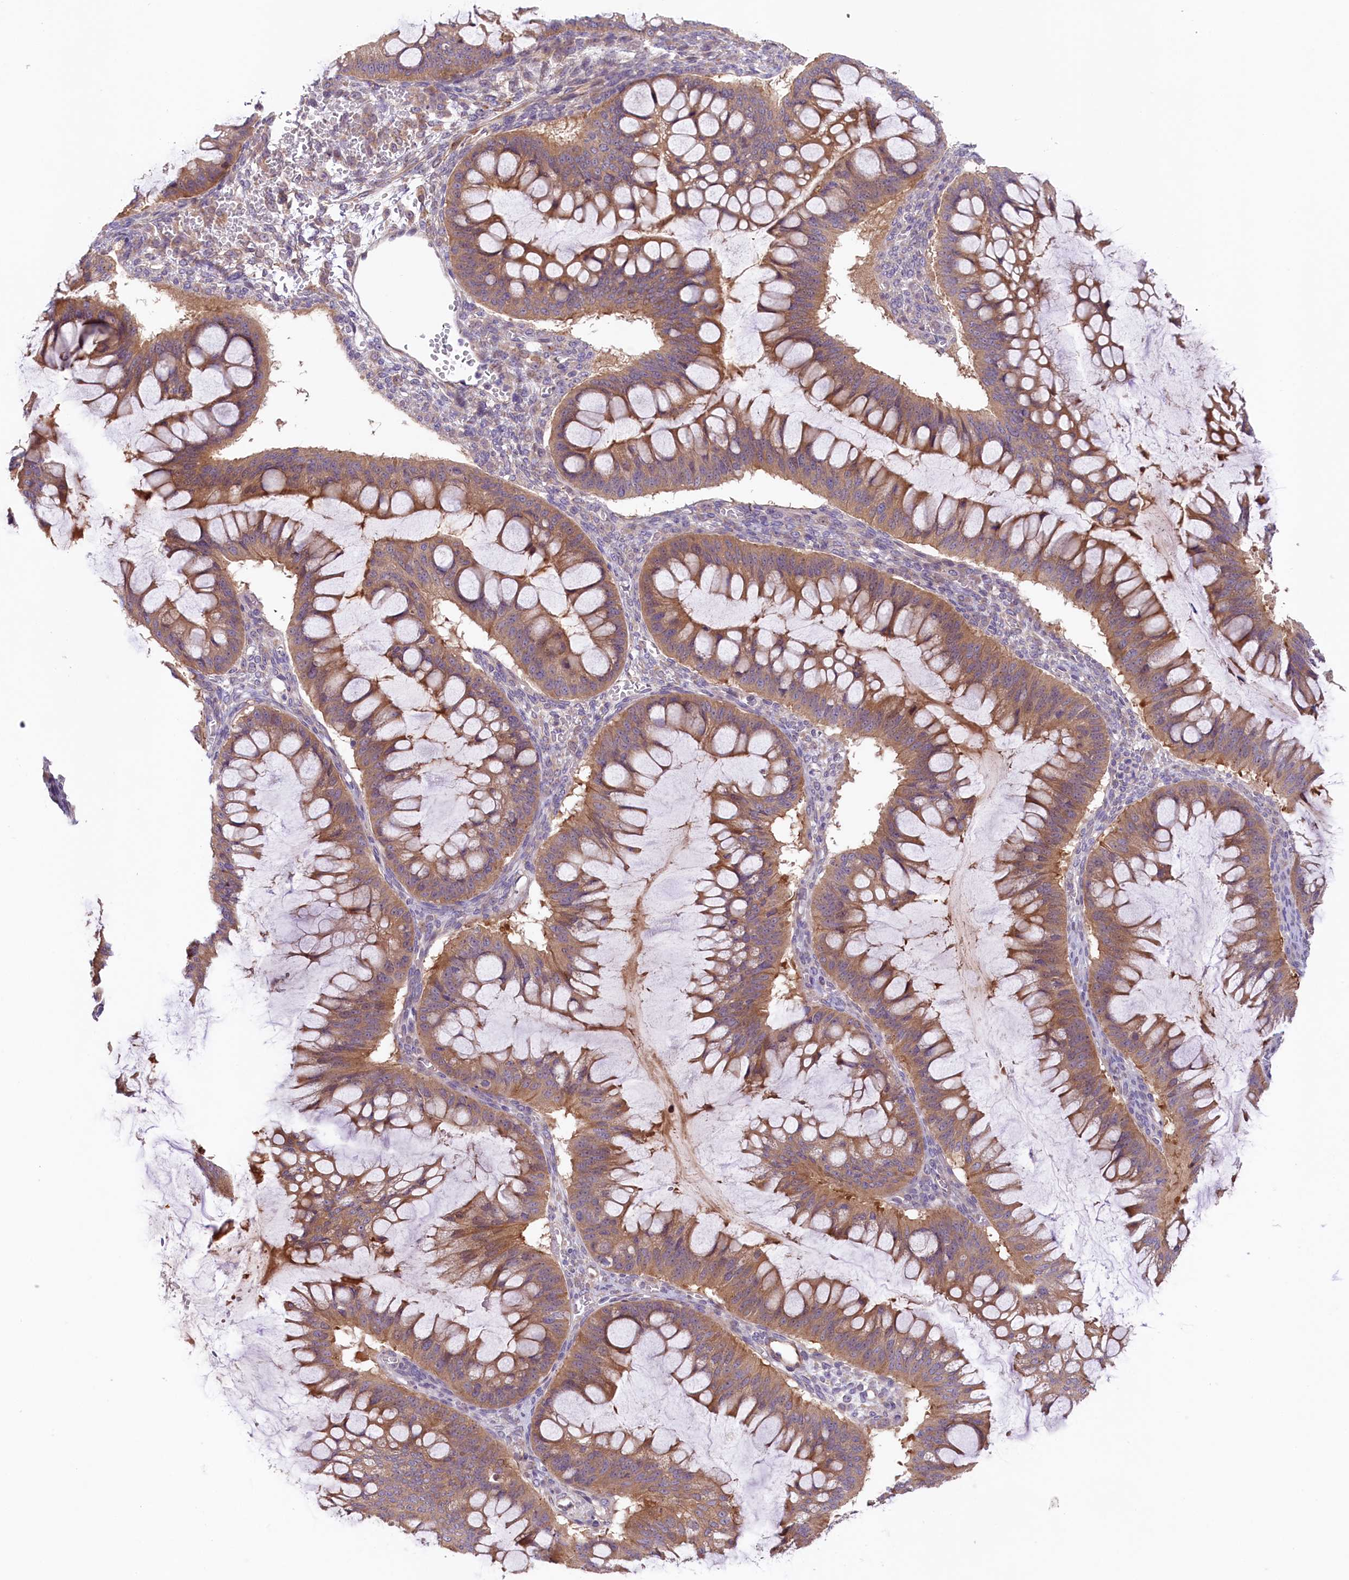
{"staining": {"intensity": "weak", "quantity": ">75%", "location": "cytoplasmic/membranous"}, "tissue": "ovarian cancer", "cell_type": "Tumor cells", "image_type": "cancer", "snomed": [{"axis": "morphology", "description": "Cystadenocarcinoma, mucinous, NOS"}, {"axis": "topography", "description": "Ovary"}], "caption": "Human ovarian cancer stained with a brown dye displays weak cytoplasmic/membranous positive positivity in about >75% of tumor cells.", "gene": "COG8", "patient": {"sex": "female", "age": 73}}